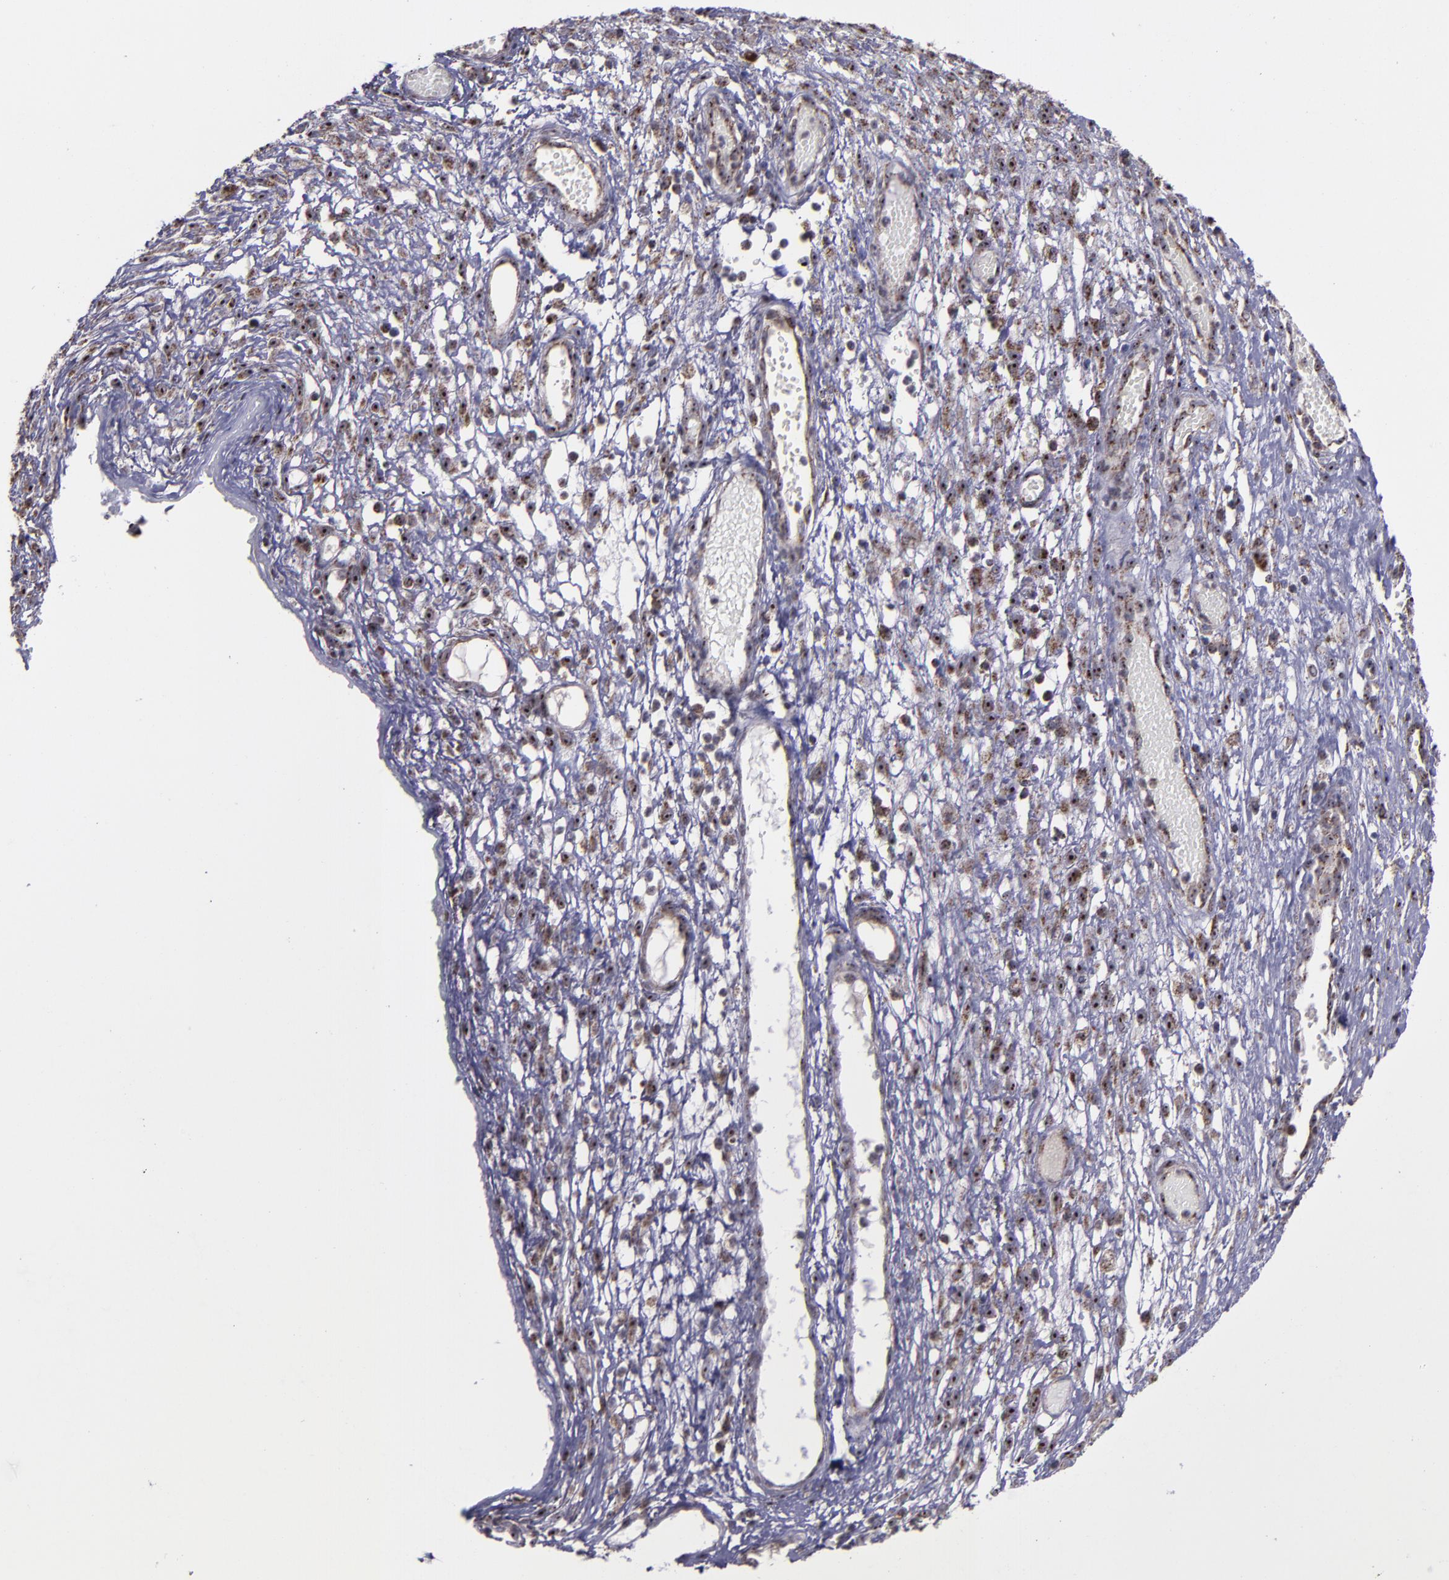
{"staining": {"intensity": "moderate", "quantity": ">75%", "location": "cytoplasmic/membranous,nuclear"}, "tissue": "ovarian cancer", "cell_type": "Tumor cells", "image_type": "cancer", "snomed": [{"axis": "morphology", "description": "Carcinoma, endometroid"}, {"axis": "topography", "description": "Ovary"}], "caption": "Protein staining by IHC shows moderate cytoplasmic/membranous and nuclear staining in about >75% of tumor cells in ovarian endometroid carcinoma.", "gene": "LONP1", "patient": {"sex": "female", "age": 42}}